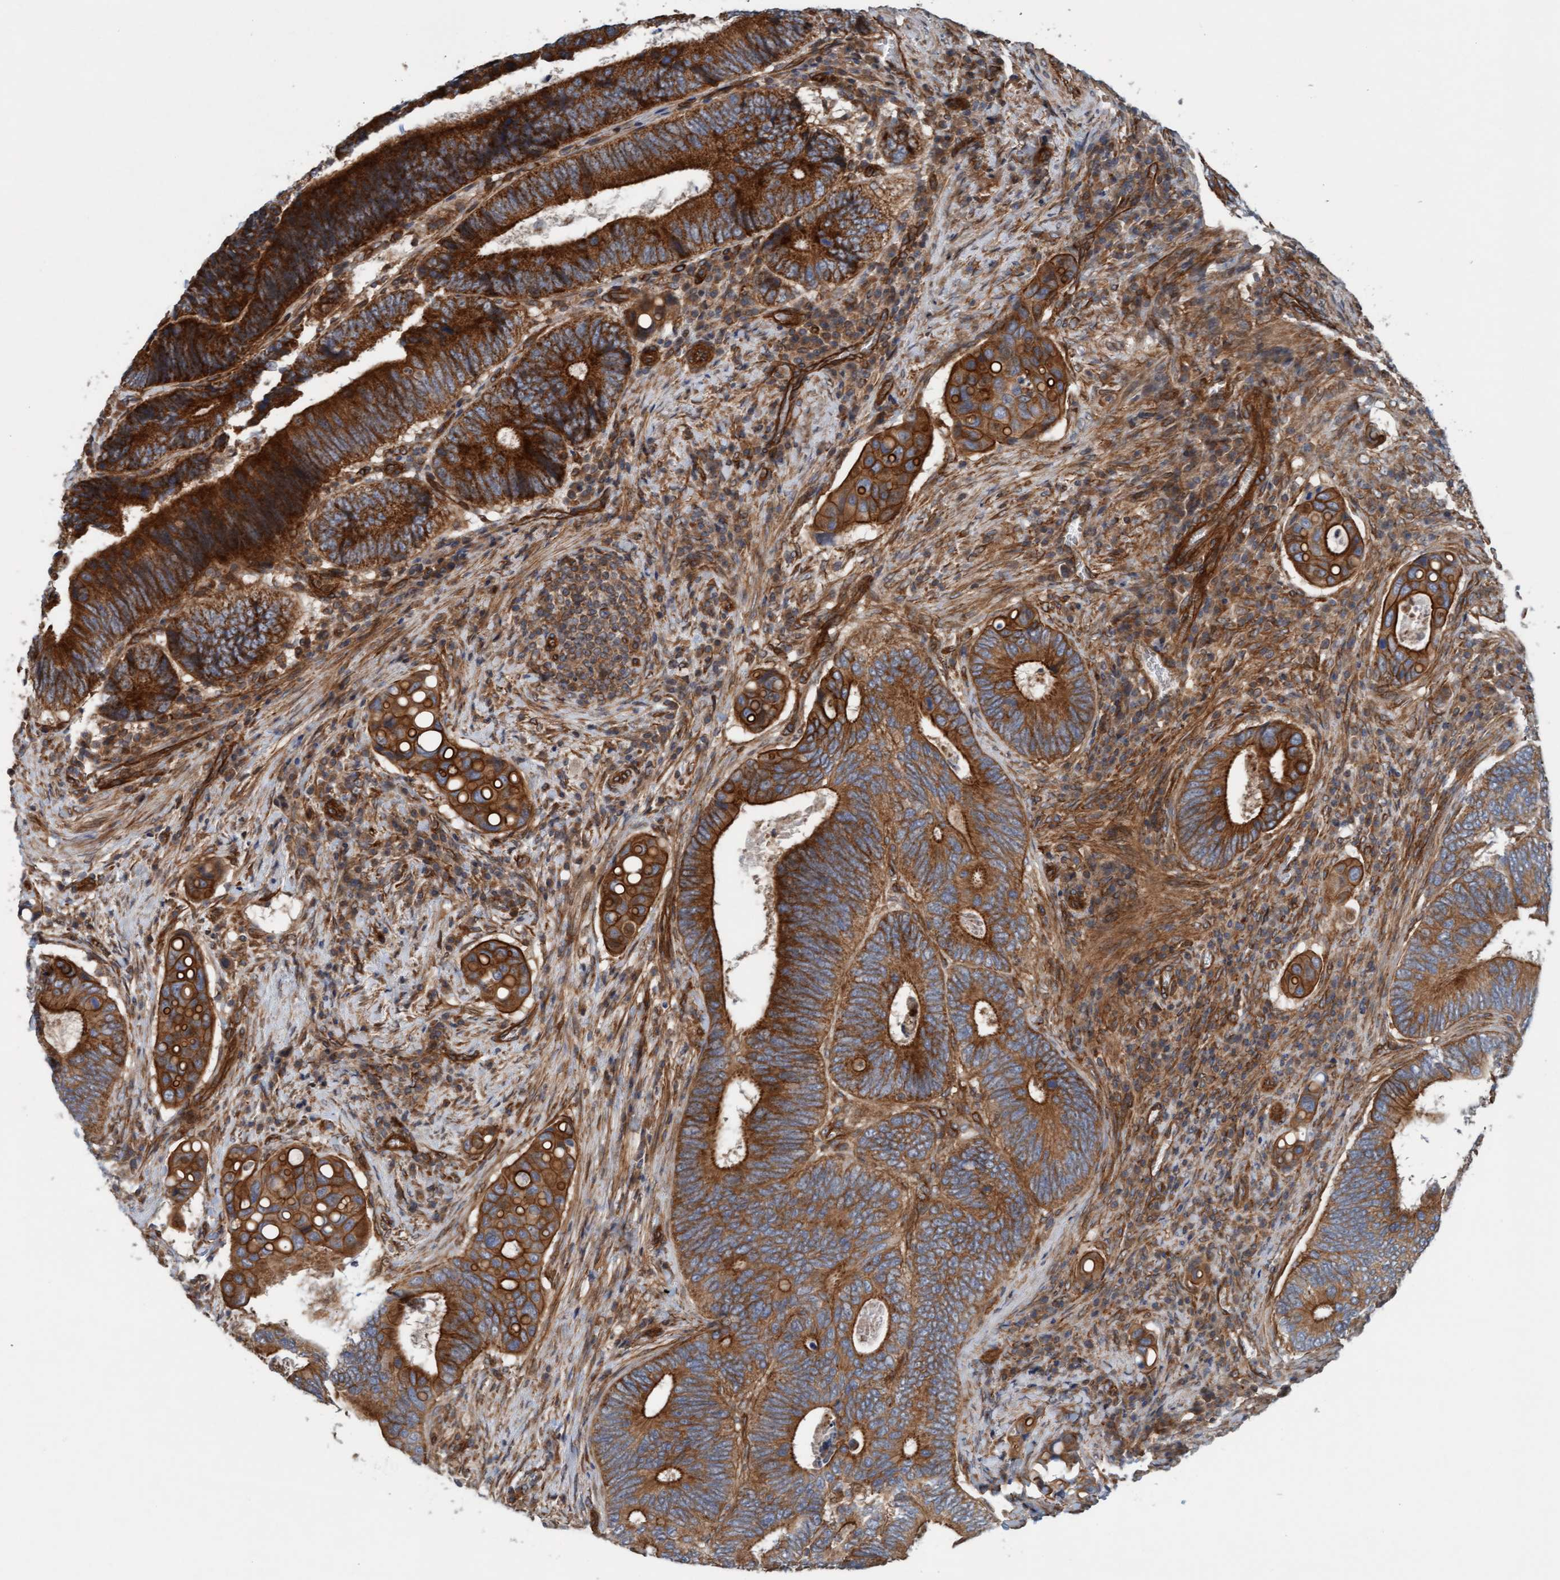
{"staining": {"intensity": "strong", "quantity": ">75%", "location": "cytoplasmic/membranous"}, "tissue": "colorectal cancer", "cell_type": "Tumor cells", "image_type": "cancer", "snomed": [{"axis": "morphology", "description": "Inflammation, NOS"}, {"axis": "morphology", "description": "Adenocarcinoma, NOS"}, {"axis": "topography", "description": "Colon"}], "caption": "About >75% of tumor cells in colorectal cancer (adenocarcinoma) display strong cytoplasmic/membranous protein staining as visualized by brown immunohistochemical staining.", "gene": "ERAL1", "patient": {"sex": "male", "age": 72}}